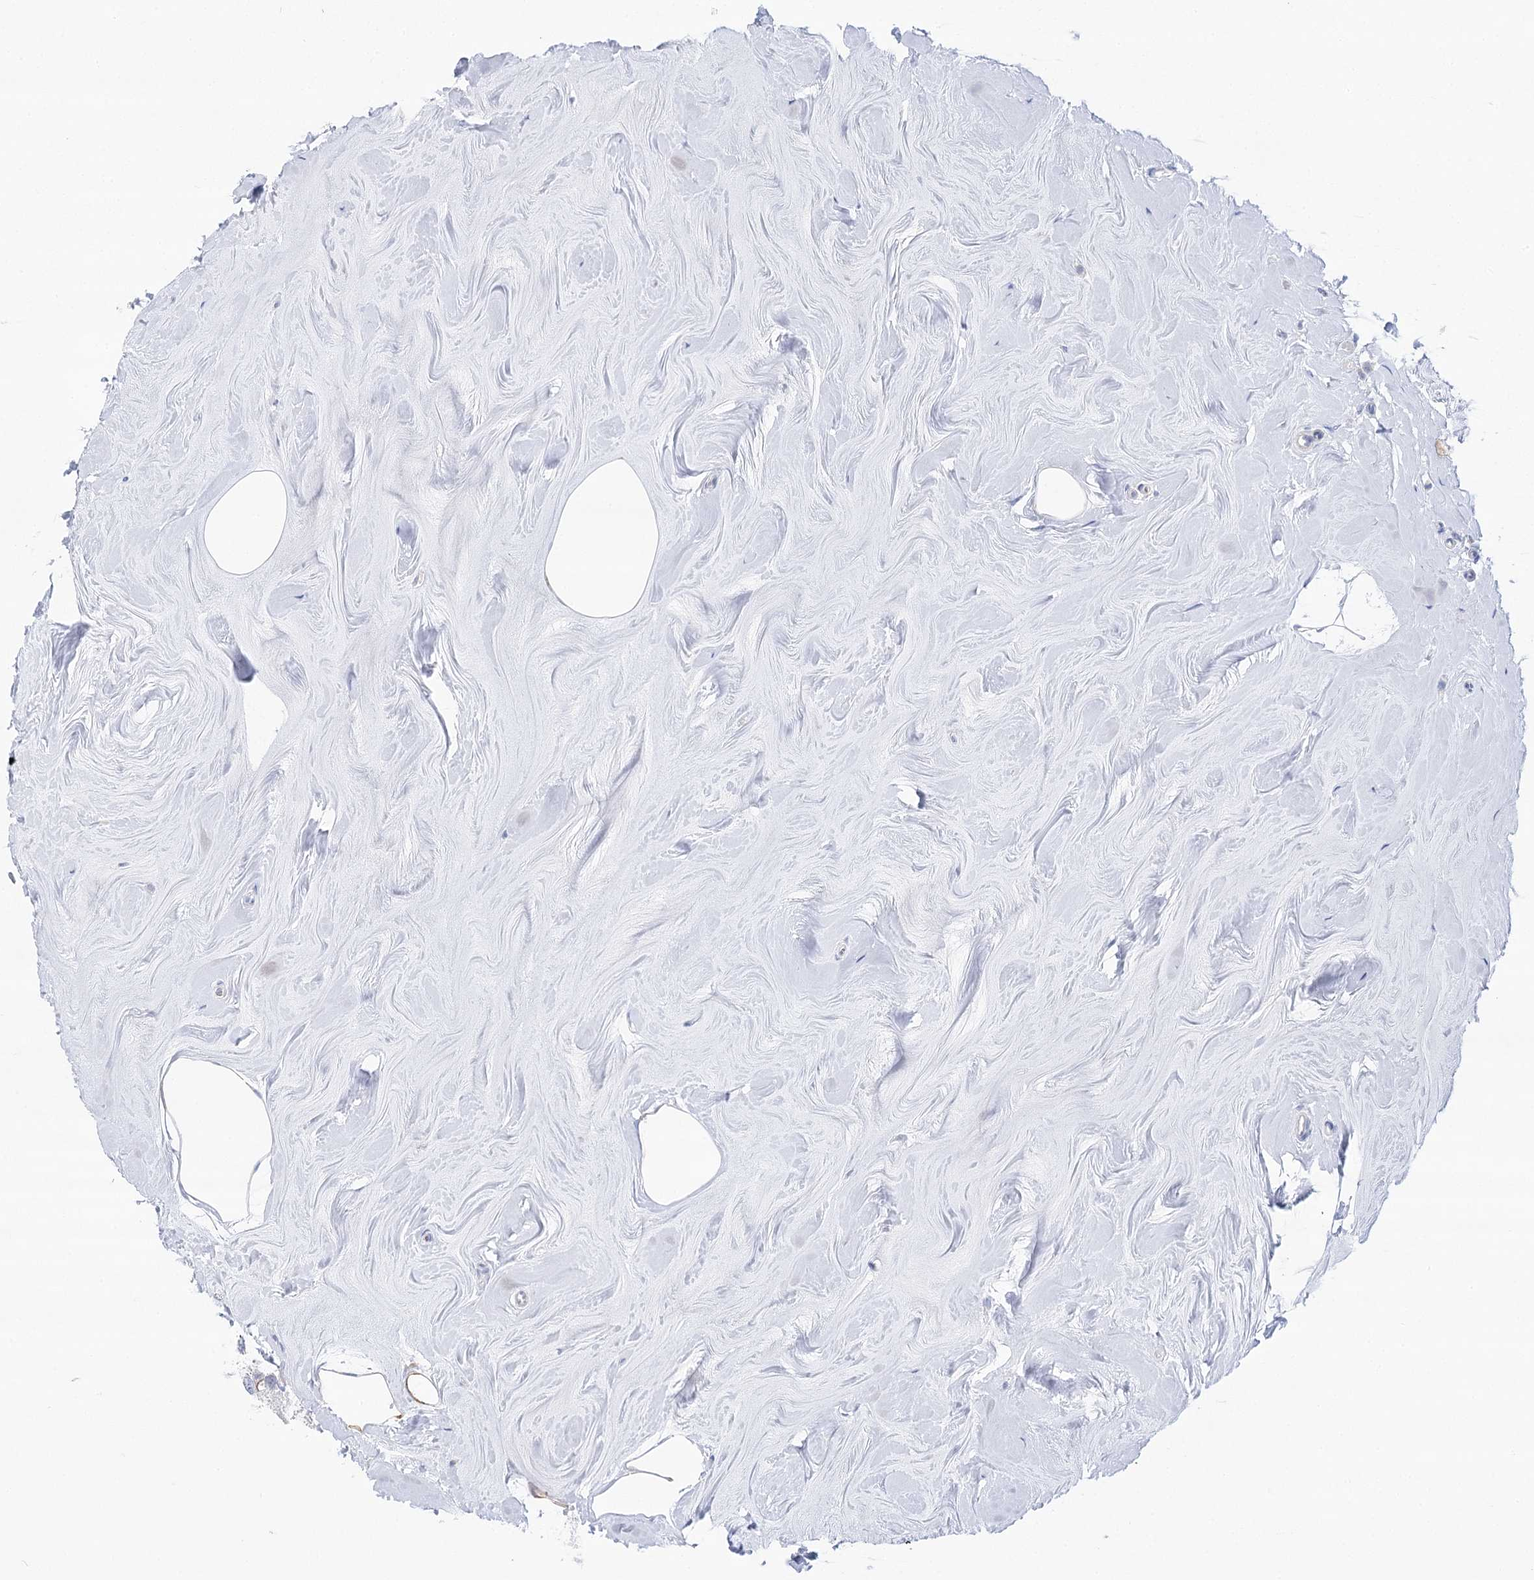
{"staining": {"intensity": "negative", "quantity": "none", "location": "none"}, "tissue": "breast cancer", "cell_type": "Tumor cells", "image_type": "cancer", "snomed": [{"axis": "morphology", "description": "Lobular carcinoma"}, {"axis": "topography", "description": "Breast"}], "caption": "High magnification brightfield microscopy of breast cancer stained with DAB (3,3'-diaminobenzidine) (brown) and counterstained with hematoxylin (blue): tumor cells show no significant expression.", "gene": "NRAP", "patient": {"sex": "female", "age": 47}}